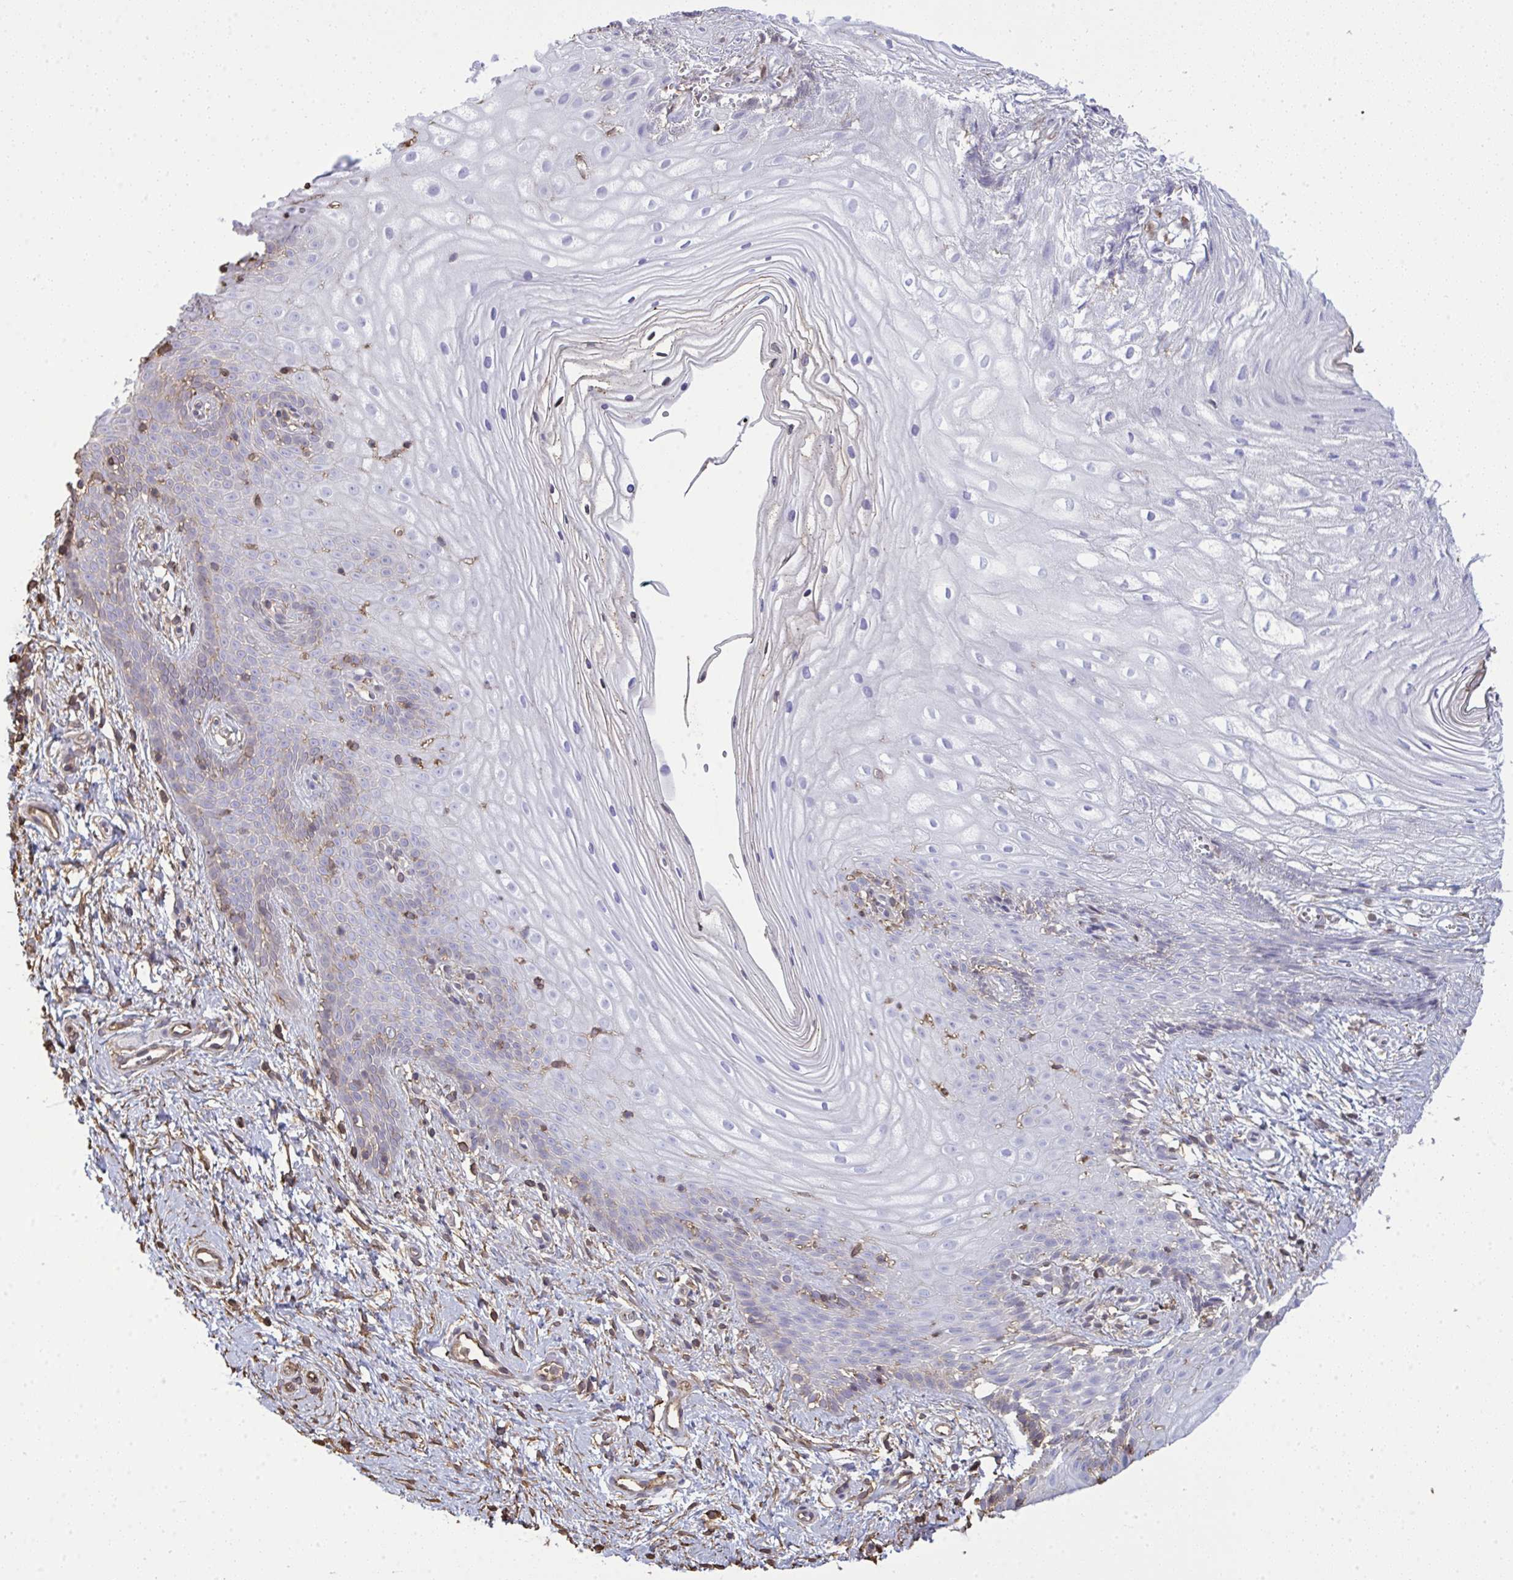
{"staining": {"intensity": "weak", "quantity": "<25%", "location": "cytoplasmic/membranous"}, "tissue": "vagina", "cell_type": "Squamous epithelial cells", "image_type": "normal", "snomed": [{"axis": "morphology", "description": "Normal tissue, NOS"}, {"axis": "topography", "description": "Vagina"}], "caption": "Immunohistochemistry (IHC) histopathology image of unremarkable vagina: human vagina stained with DAB (3,3'-diaminobenzidine) reveals no significant protein staining in squamous epithelial cells.", "gene": "ANXA5", "patient": {"sex": "female", "age": 38}}